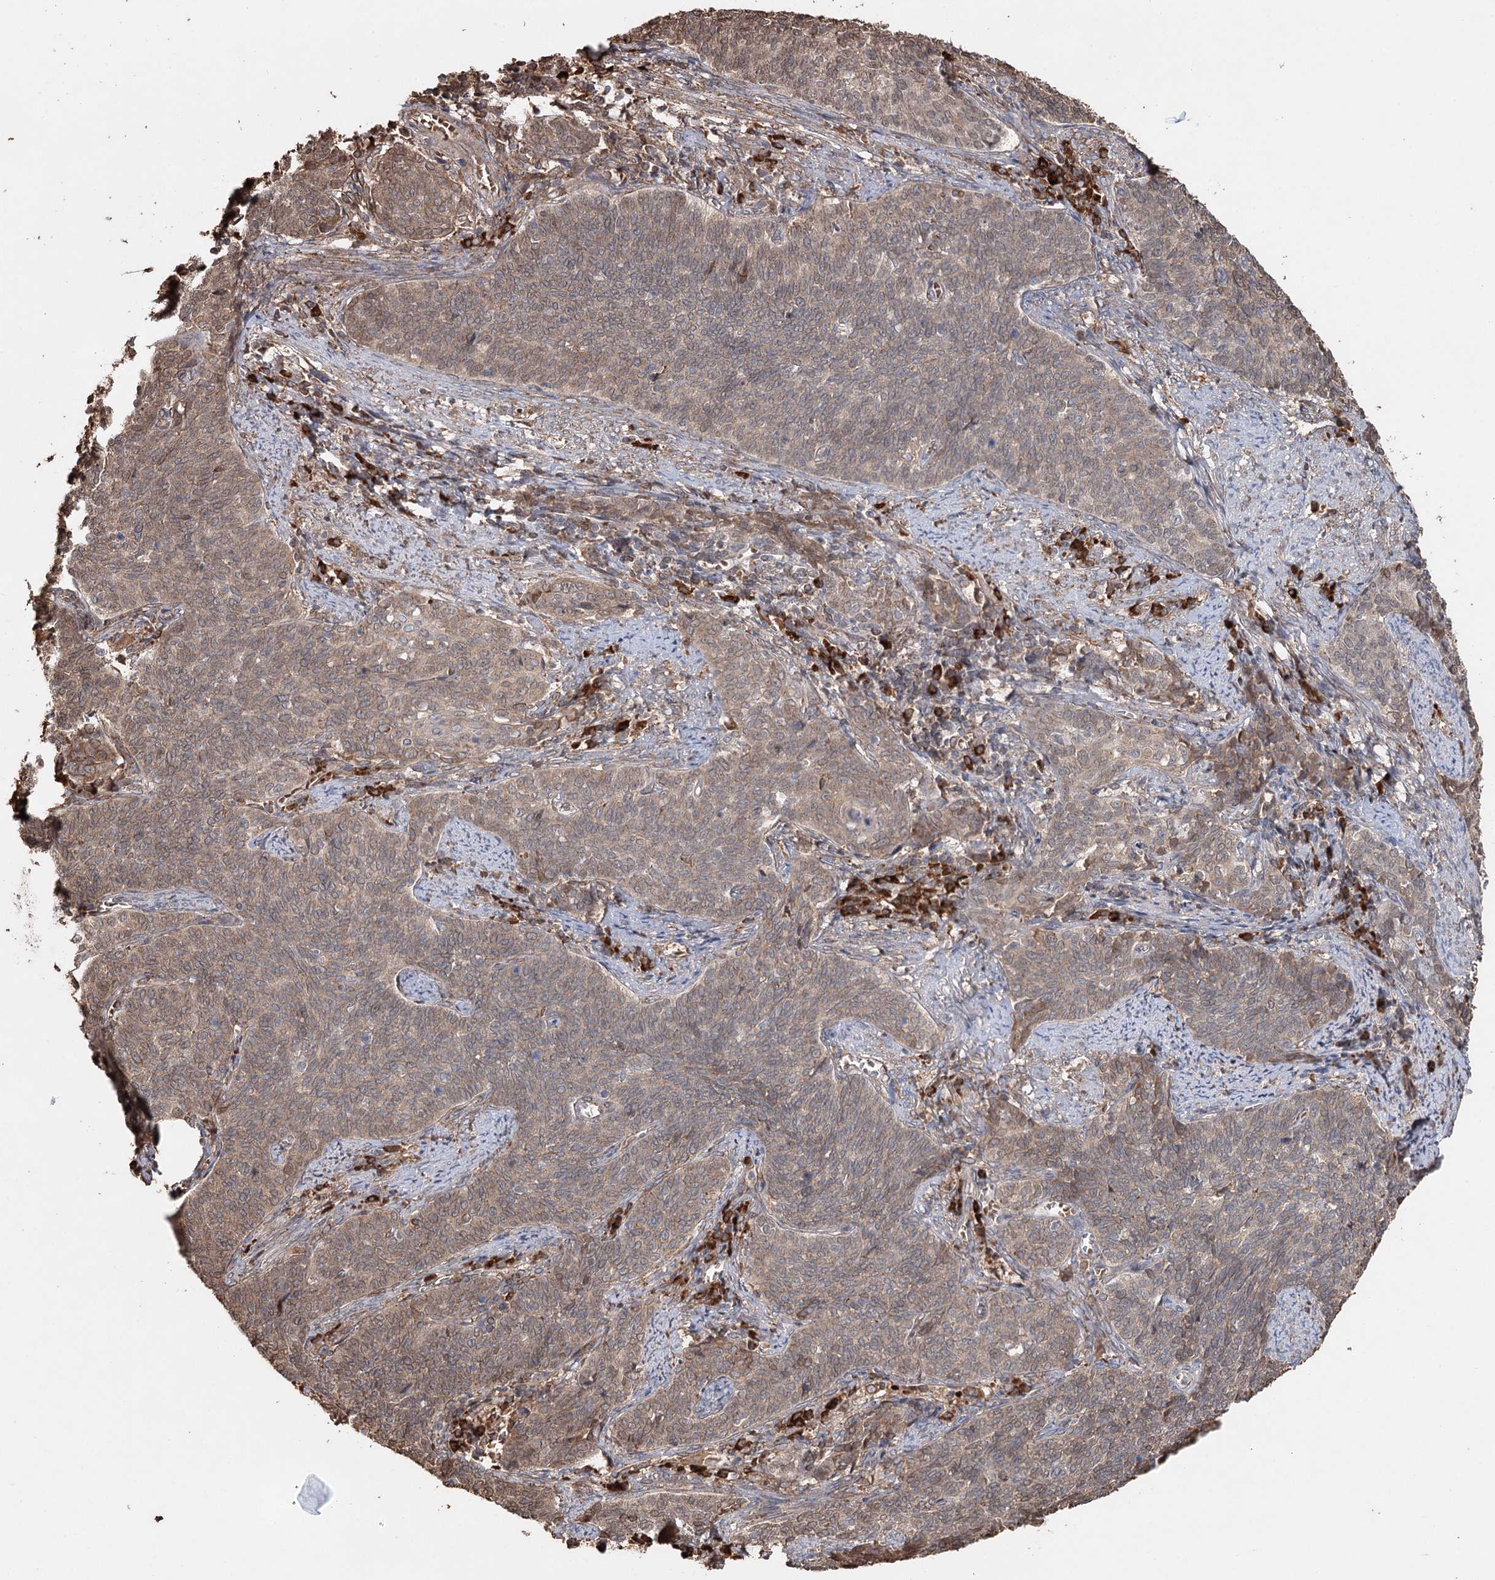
{"staining": {"intensity": "weak", "quantity": ">75%", "location": "cytoplasmic/membranous,nuclear"}, "tissue": "cervical cancer", "cell_type": "Tumor cells", "image_type": "cancer", "snomed": [{"axis": "morphology", "description": "Squamous cell carcinoma, NOS"}, {"axis": "topography", "description": "Cervix"}], "caption": "Immunohistochemistry (IHC) of human cervical cancer (squamous cell carcinoma) reveals low levels of weak cytoplasmic/membranous and nuclear staining in about >75% of tumor cells.", "gene": "SYVN1", "patient": {"sex": "female", "age": 39}}